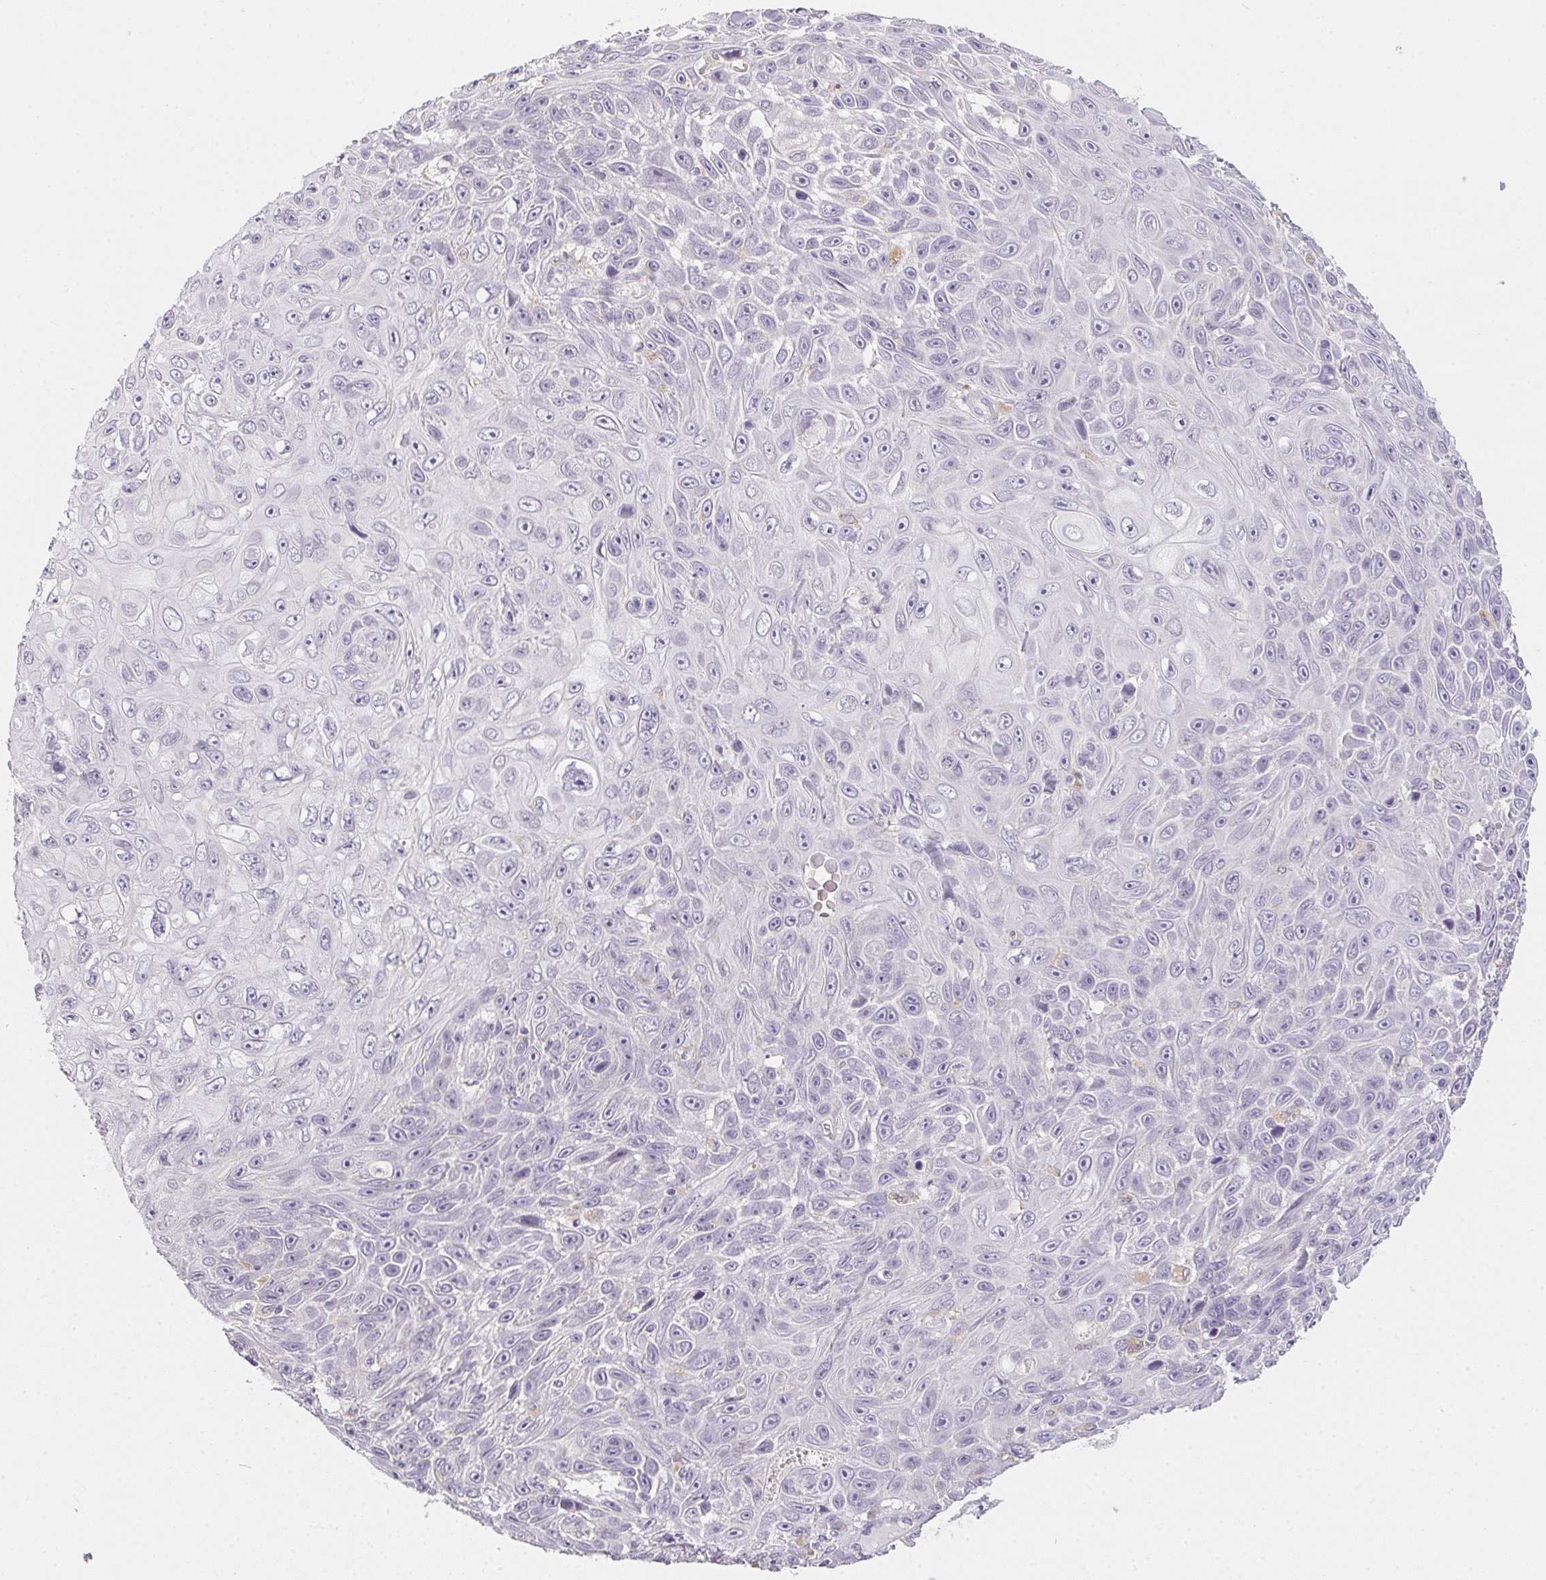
{"staining": {"intensity": "negative", "quantity": "none", "location": "none"}, "tissue": "skin cancer", "cell_type": "Tumor cells", "image_type": "cancer", "snomed": [{"axis": "morphology", "description": "Squamous cell carcinoma, NOS"}, {"axis": "topography", "description": "Skin"}], "caption": "This is an IHC image of human skin cancer (squamous cell carcinoma). There is no expression in tumor cells.", "gene": "SLC6A18", "patient": {"sex": "male", "age": 82}}